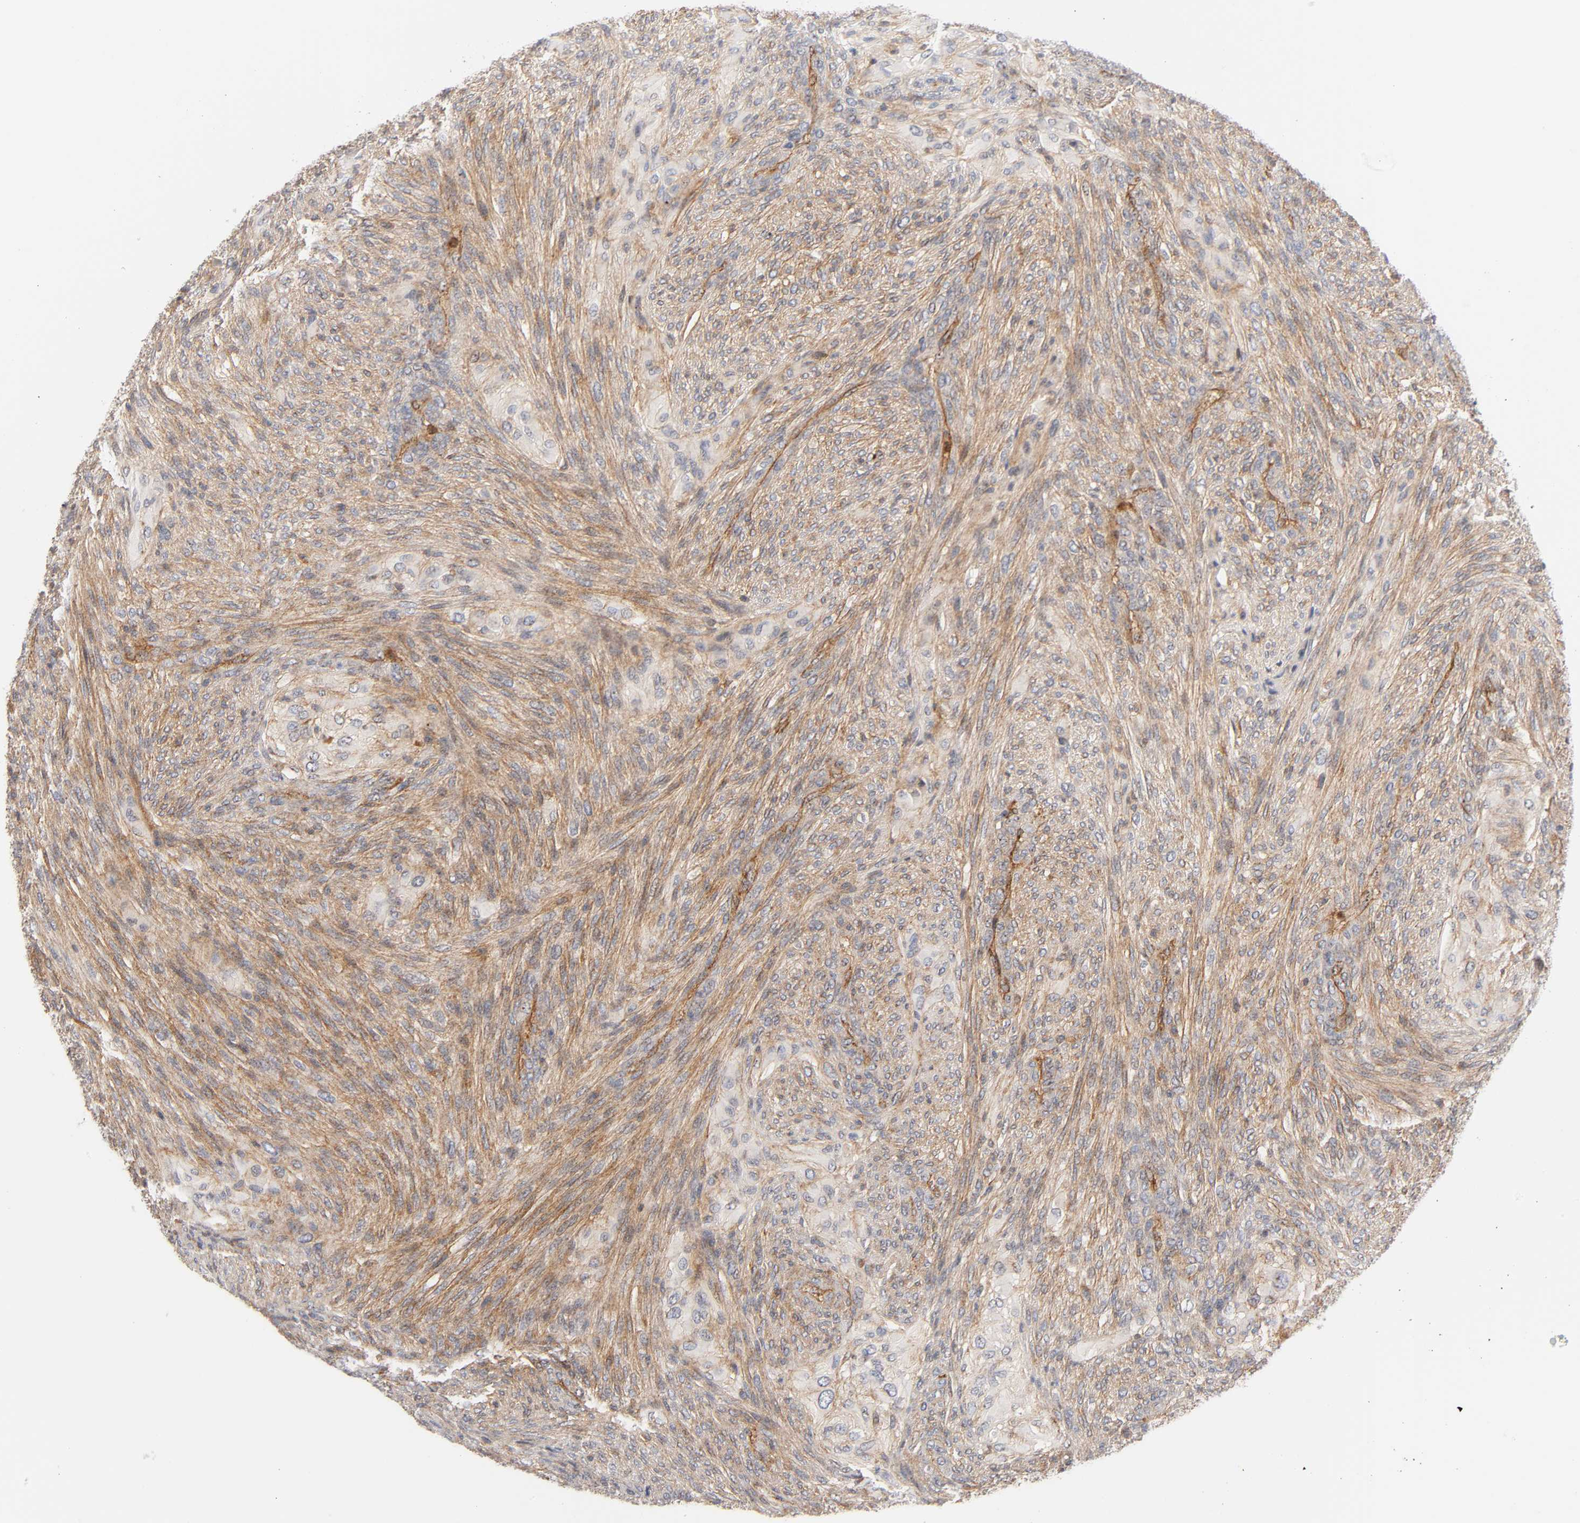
{"staining": {"intensity": "moderate", "quantity": ">75%", "location": "cytoplasmic/membranous,nuclear"}, "tissue": "glioma", "cell_type": "Tumor cells", "image_type": "cancer", "snomed": [{"axis": "morphology", "description": "Glioma, malignant, High grade"}, {"axis": "topography", "description": "Cerebral cortex"}], "caption": "A micrograph of human malignant glioma (high-grade) stained for a protein reveals moderate cytoplasmic/membranous and nuclear brown staining in tumor cells. The protein is stained brown, and the nuclei are stained in blue (DAB IHC with brightfield microscopy, high magnification).", "gene": "PLD1", "patient": {"sex": "female", "age": 55}}